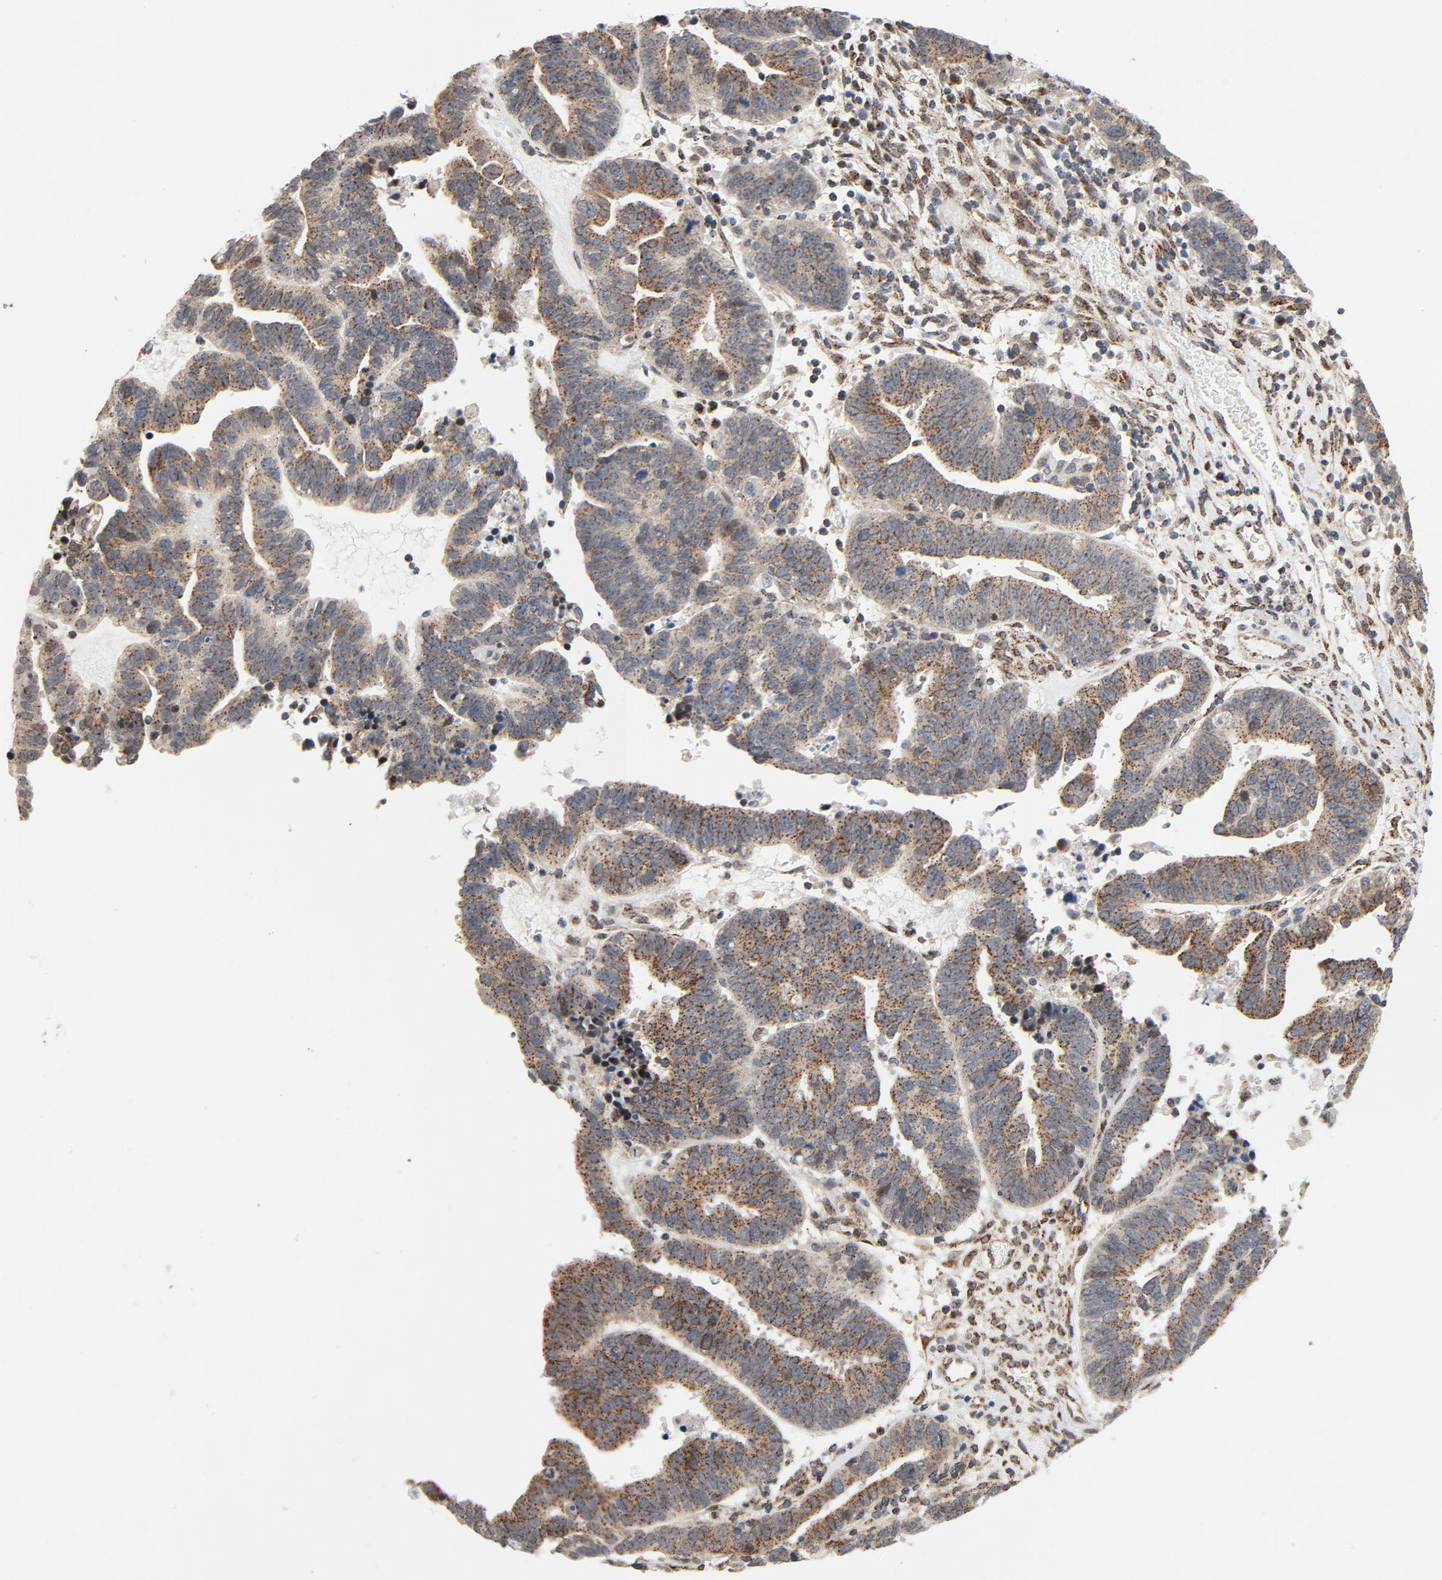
{"staining": {"intensity": "moderate", "quantity": ">75%", "location": "cytoplasmic/membranous"}, "tissue": "ovarian cancer", "cell_type": "Tumor cells", "image_type": "cancer", "snomed": [{"axis": "morphology", "description": "Carcinoma, endometroid"}, {"axis": "morphology", "description": "Cystadenocarcinoma, serous, NOS"}, {"axis": "topography", "description": "Ovary"}], "caption": "DAB (3,3'-diaminobenzidine) immunohistochemical staining of ovarian cancer exhibits moderate cytoplasmic/membranous protein expression in about >75% of tumor cells.", "gene": "RPL12", "patient": {"sex": "female", "age": 45}}